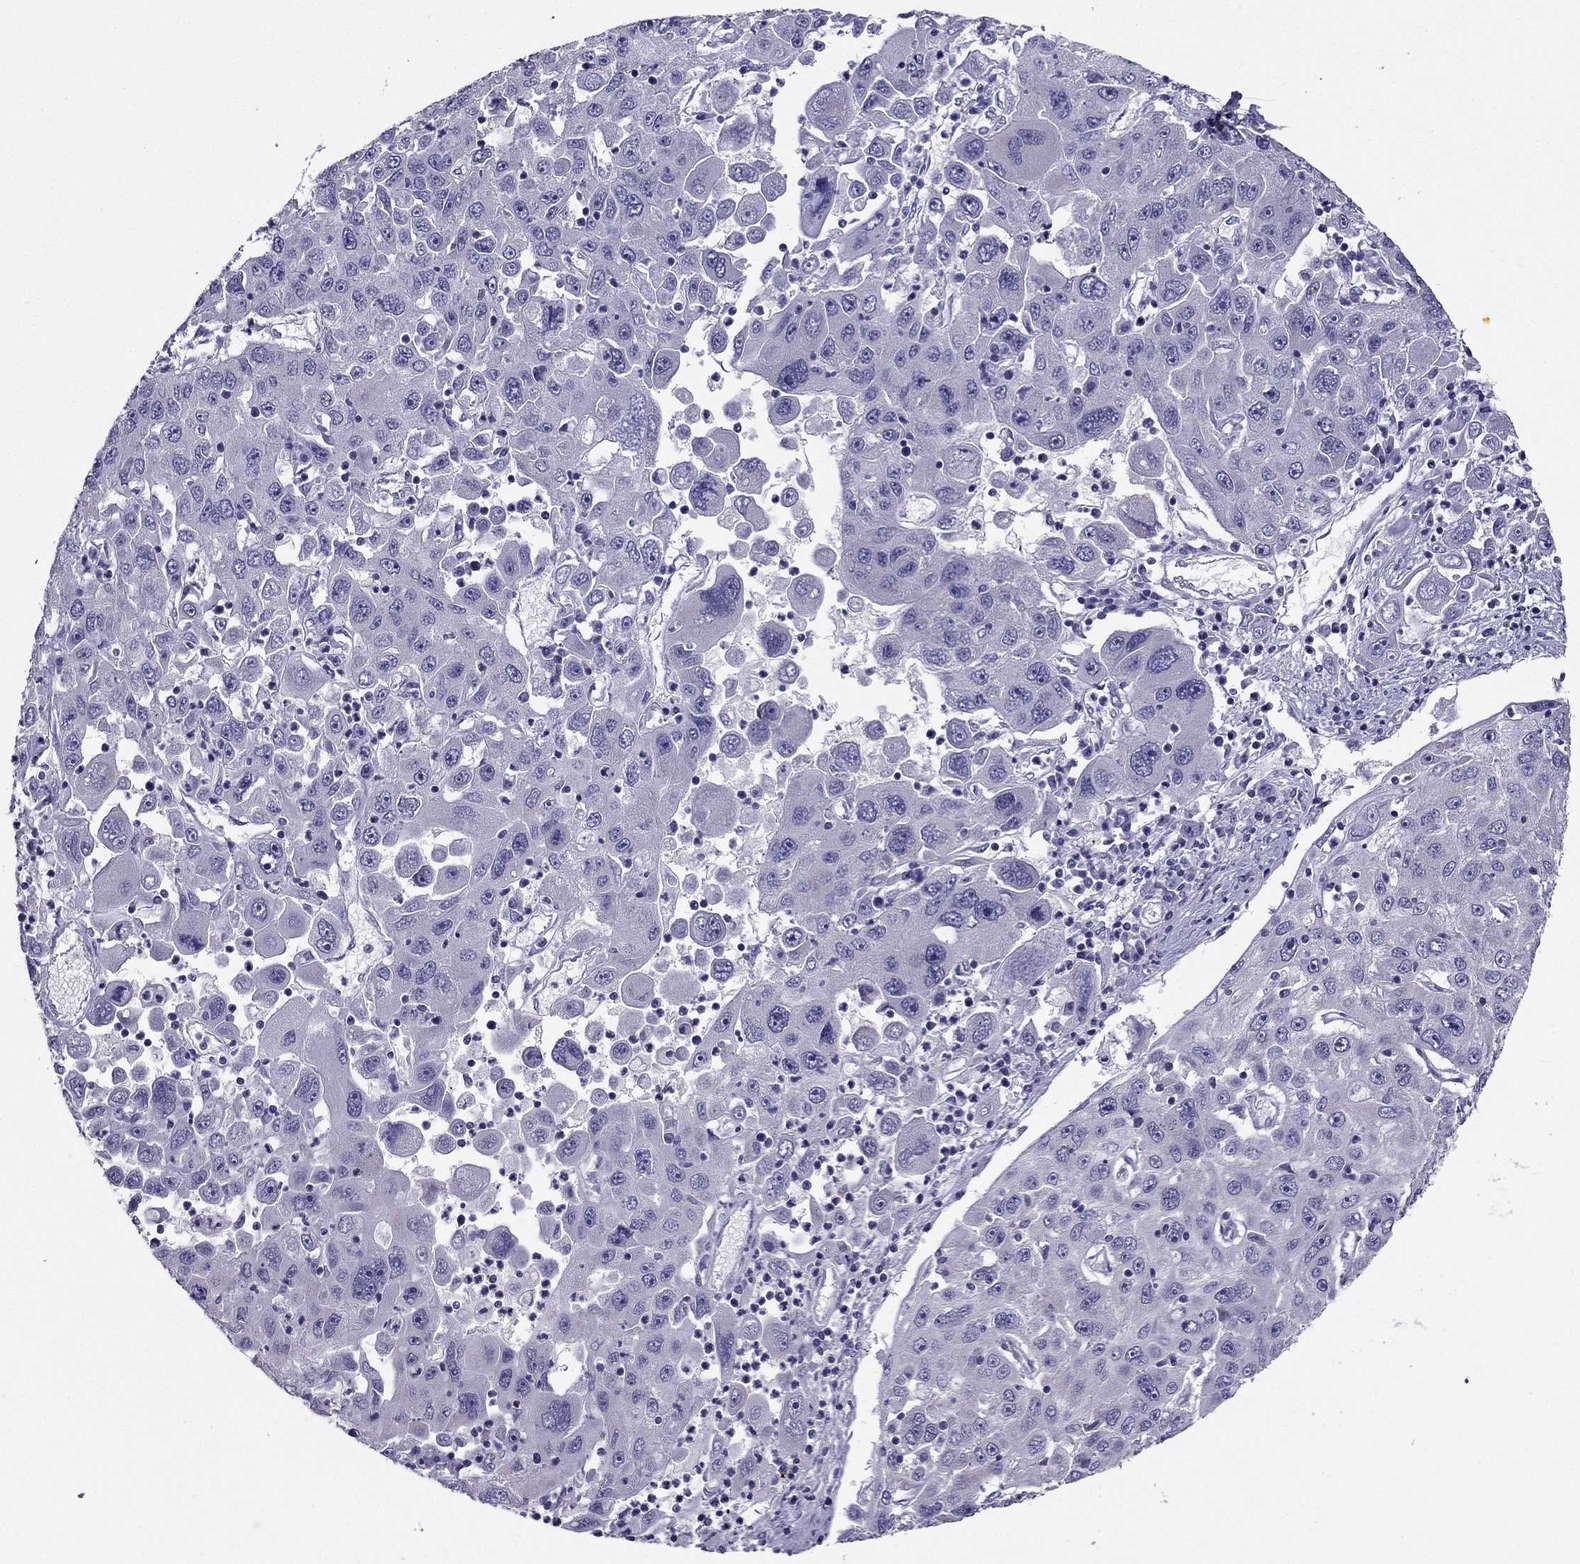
{"staining": {"intensity": "negative", "quantity": "none", "location": "none"}, "tissue": "stomach cancer", "cell_type": "Tumor cells", "image_type": "cancer", "snomed": [{"axis": "morphology", "description": "Adenocarcinoma, NOS"}, {"axis": "topography", "description": "Stomach"}], "caption": "Immunohistochemistry photomicrograph of neoplastic tissue: human adenocarcinoma (stomach) stained with DAB (3,3'-diaminobenzidine) displays no significant protein staining in tumor cells.", "gene": "AAK1", "patient": {"sex": "male", "age": 56}}